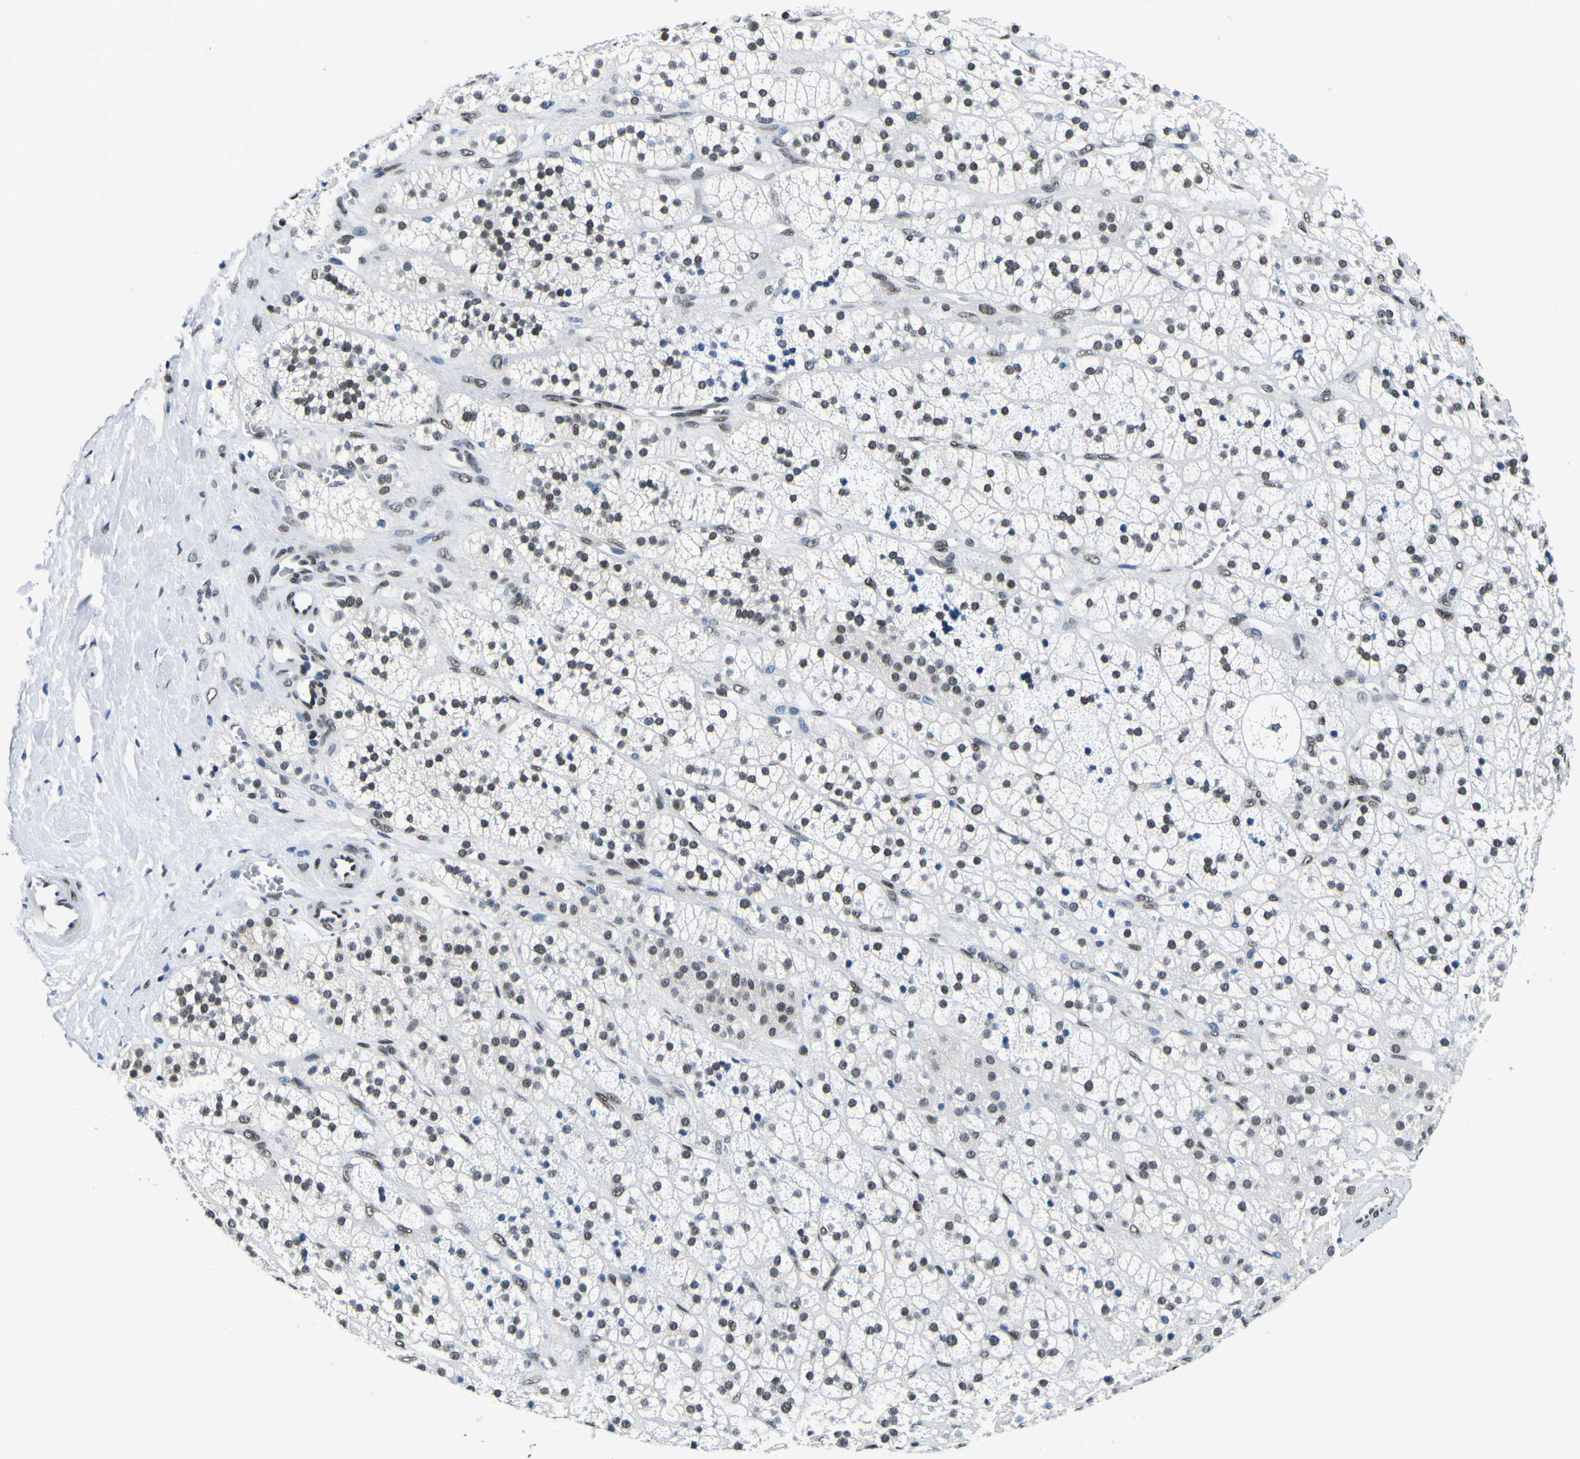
{"staining": {"intensity": "weak", "quantity": "25%-75%", "location": "nuclear"}, "tissue": "adrenal gland", "cell_type": "Glandular cells", "image_type": "normal", "snomed": [{"axis": "morphology", "description": "Normal tissue, NOS"}, {"axis": "topography", "description": "Adrenal gland"}], "caption": "IHC photomicrograph of unremarkable human adrenal gland stained for a protein (brown), which reveals low levels of weak nuclear positivity in about 25%-75% of glandular cells.", "gene": "SP1", "patient": {"sex": "male", "age": 56}}